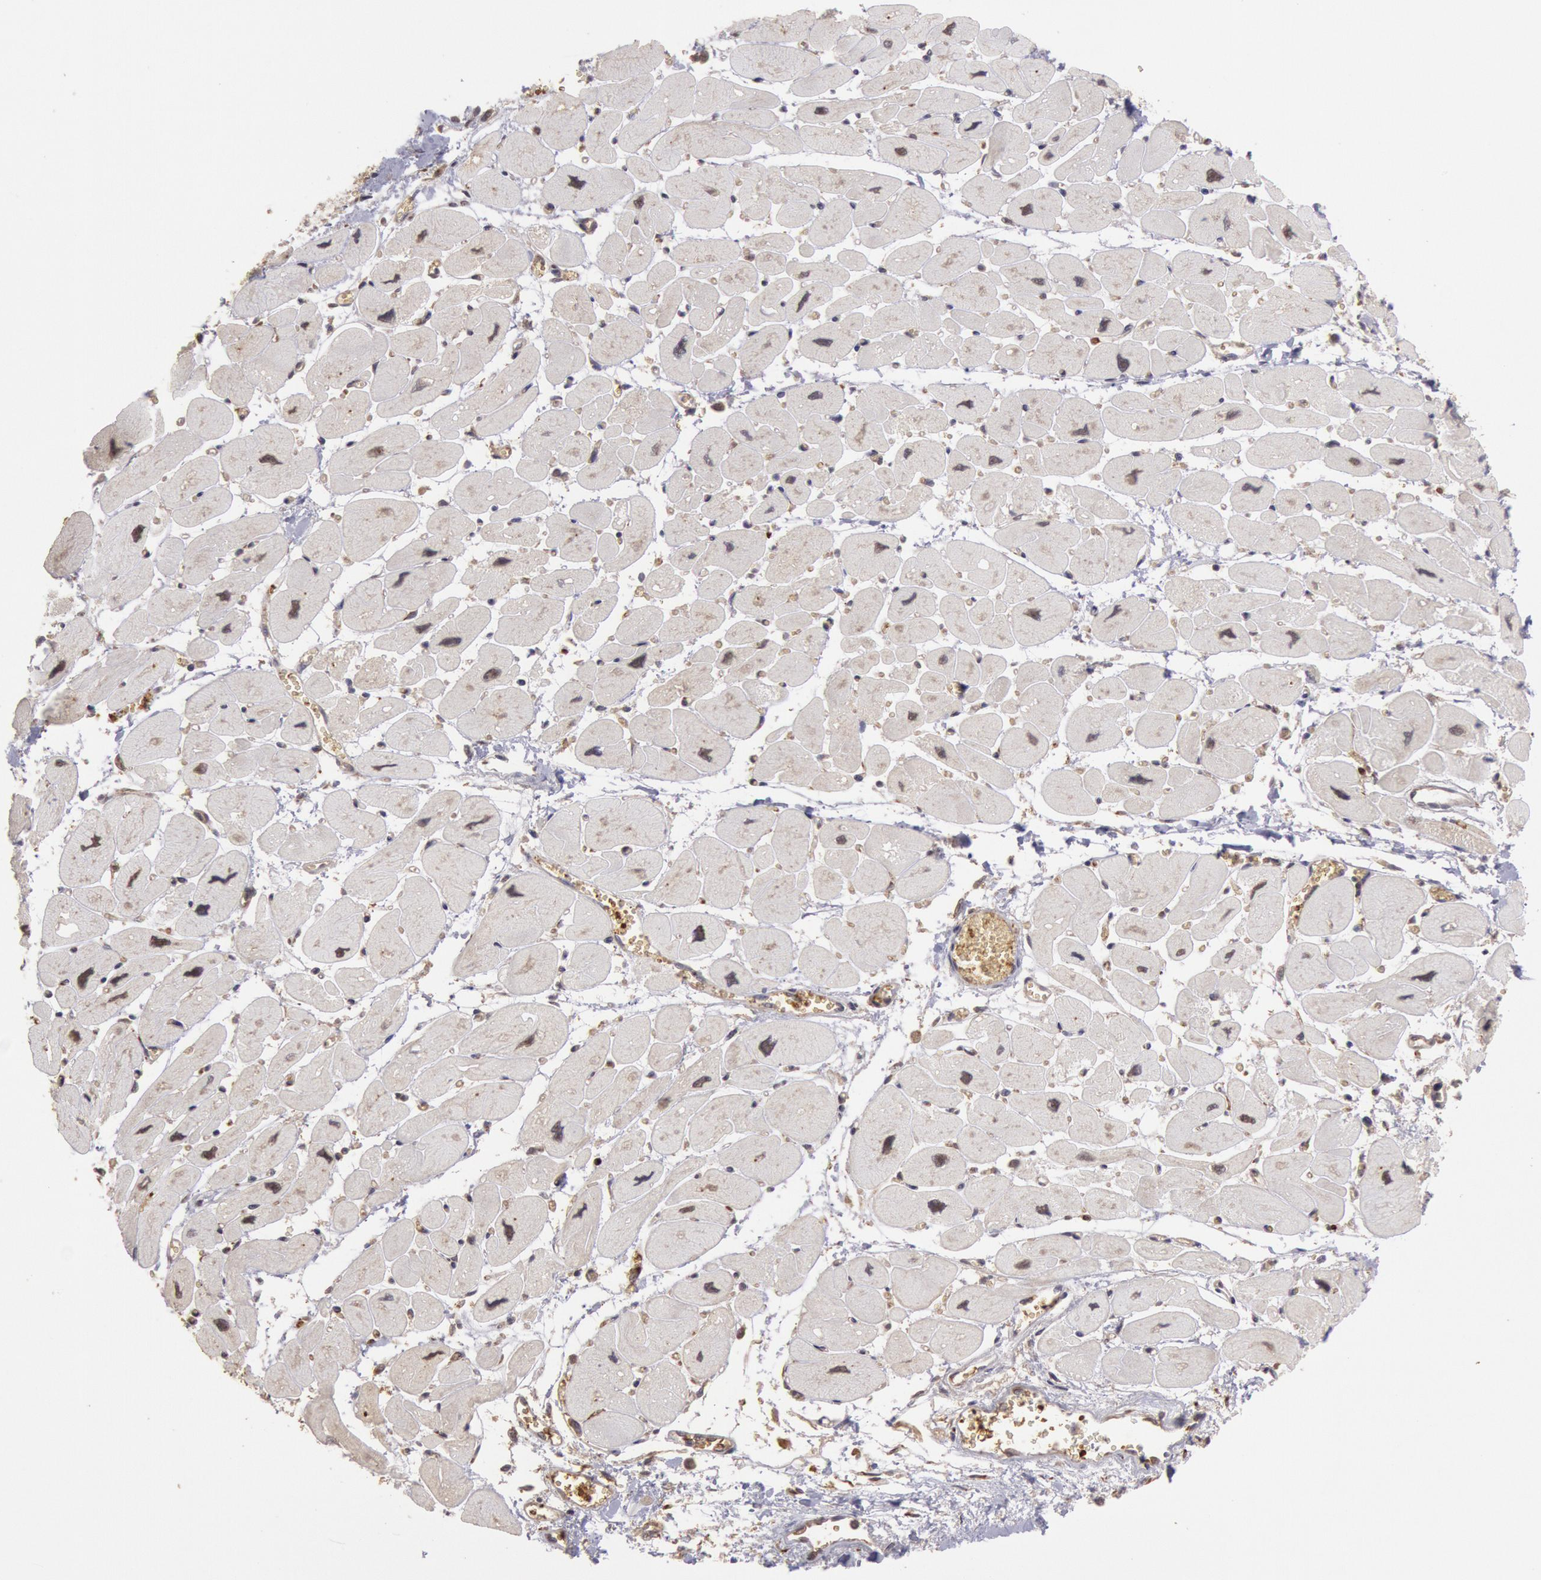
{"staining": {"intensity": "moderate", "quantity": ">75%", "location": "cytoplasmic/membranous,nuclear"}, "tissue": "heart muscle", "cell_type": "Cardiomyocytes", "image_type": "normal", "snomed": [{"axis": "morphology", "description": "Normal tissue, NOS"}, {"axis": "topography", "description": "Heart"}], "caption": "Immunohistochemical staining of unremarkable human heart muscle reveals medium levels of moderate cytoplasmic/membranous,nuclear expression in about >75% of cardiomyocytes. Ihc stains the protein in brown and the nuclei are stained blue.", "gene": "USP14", "patient": {"sex": "female", "age": 54}}